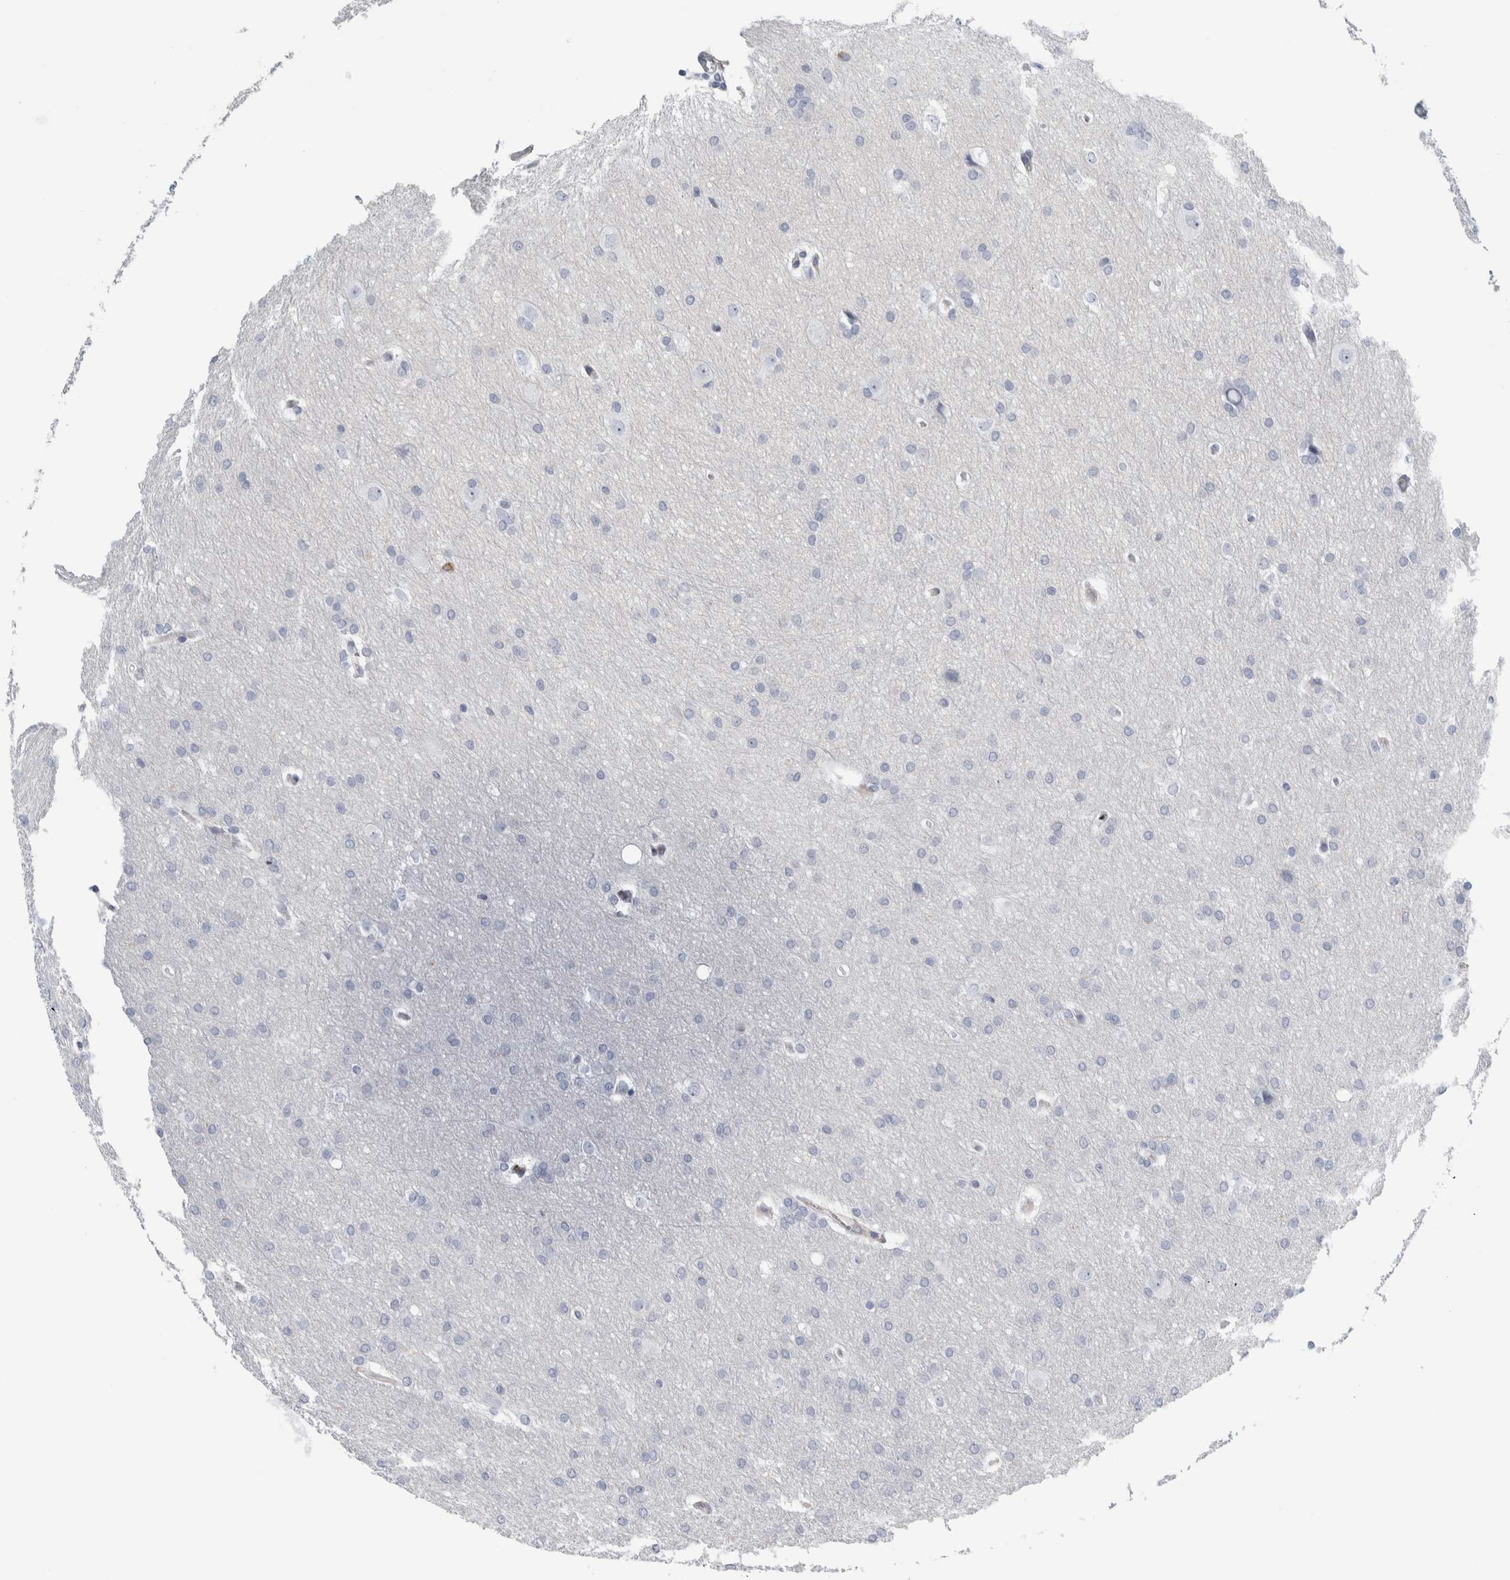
{"staining": {"intensity": "negative", "quantity": "none", "location": "none"}, "tissue": "glioma", "cell_type": "Tumor cells", "image_type": "cancer", "snomed": [{"axis": "morphology", "description": "Glioma, malignant, Low grade"}, {"axis": "topography", "description": "Brain"}], "caption": "Immunohistochemistry (IHC) of malignant glioma (low-grade) exhibits no expression in tumor cells.", "gene": "B3GNT3", "patient": {"sex": "female", "age": 37}}